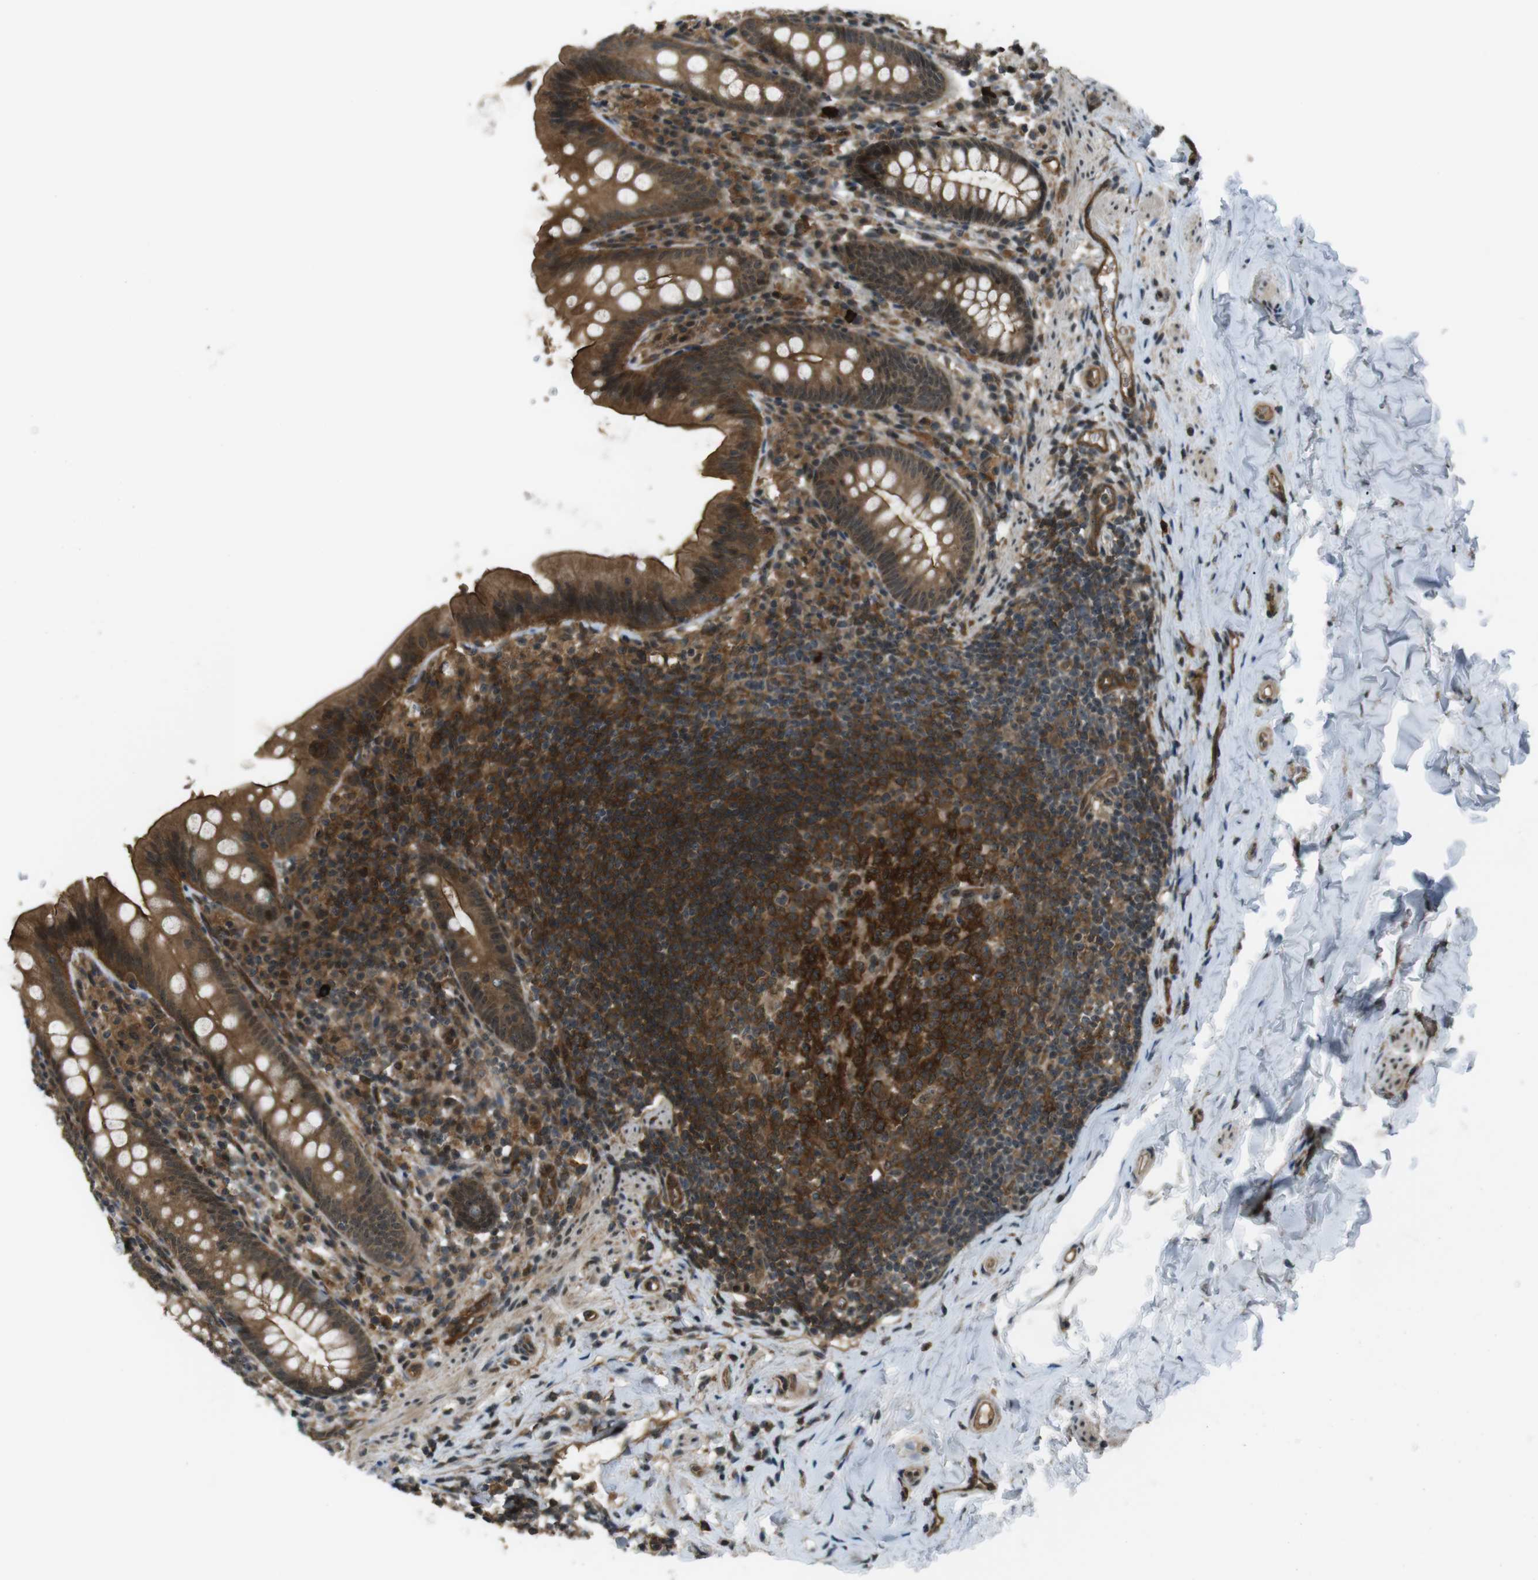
{"staining": {"intensity": "strong", "quantity": ">75%", "location": "cytoplasmic/membranous,nuclear"}, "tissue": "appendix", "cell_type": "Glandular cells", "image_type": "normal", "snomed": [{"axis": "morphology", "description": "Normal tissue, NOS"}, {"axis": "topography", "description": "Appendix"}], "caption": "Immunohistochemical staining of normal appendix displays high levels of strong cytoplasmic/membranous,nuclear expression in about >75% of glandular cells.", "gene": "TIAM2", "patient": {"sex": "male", "age": 52}}